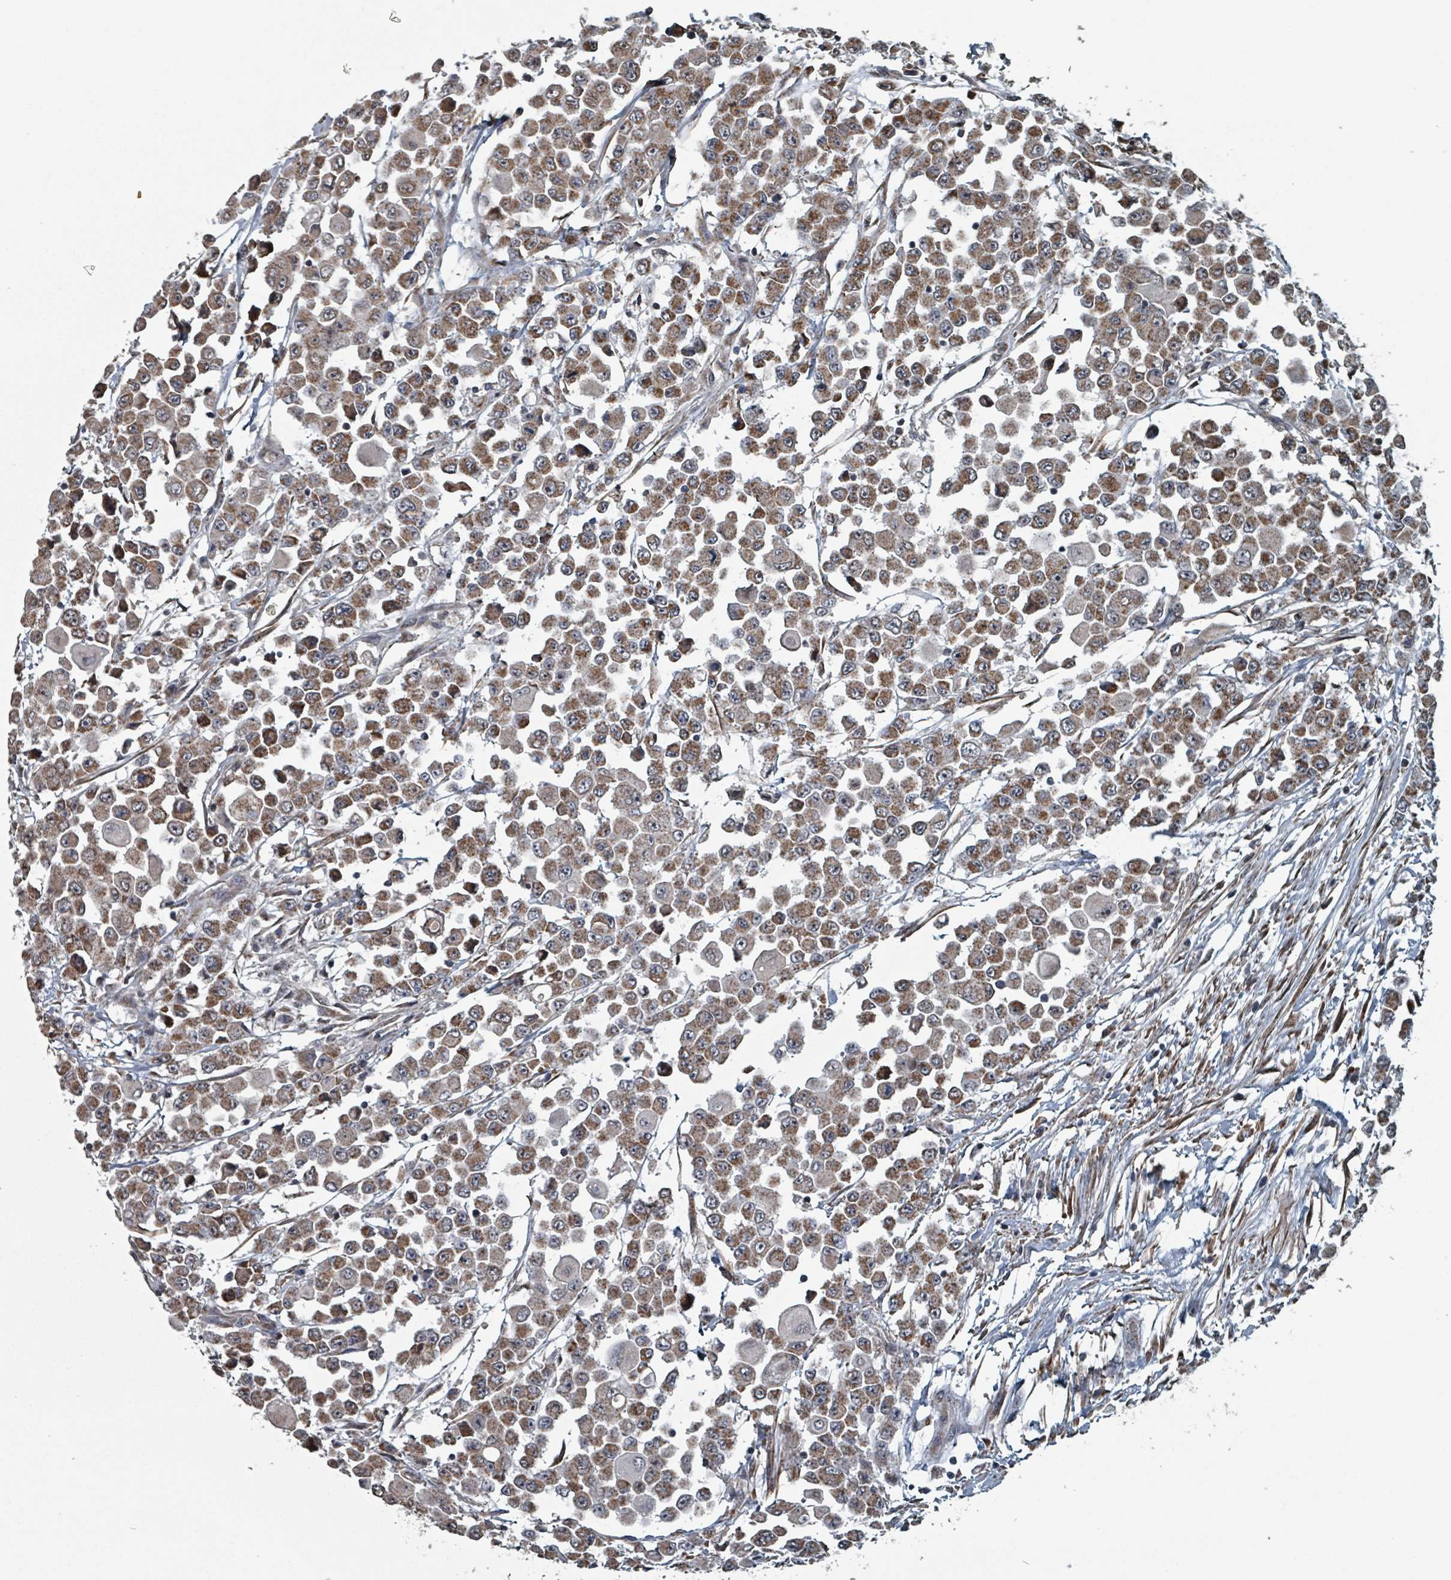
{"staining": {"intensity": "moderate", "quantity": ">75%", "location": "cytoplasmic/membranous"}, "tissue": "colorectal cancer", "cell_type": "Tumor cells", "image_type": "cancer", "snomed": [{"axis": "morphology", "description": "Adenocarcinoma, NOS"}, {"axis": "topography", "description": "Colon"}], "caption": "Immunohistochemical staining of adenocarcinoma (colorectal) demonstrates moderate cytoplasmic/membranous protein expression in about >75% of tumor cells. (DAB IHC with brightfield microscopy, high magnification).", "gene": "MRPL4", "patient": {"sex": "male", "age": 51}}